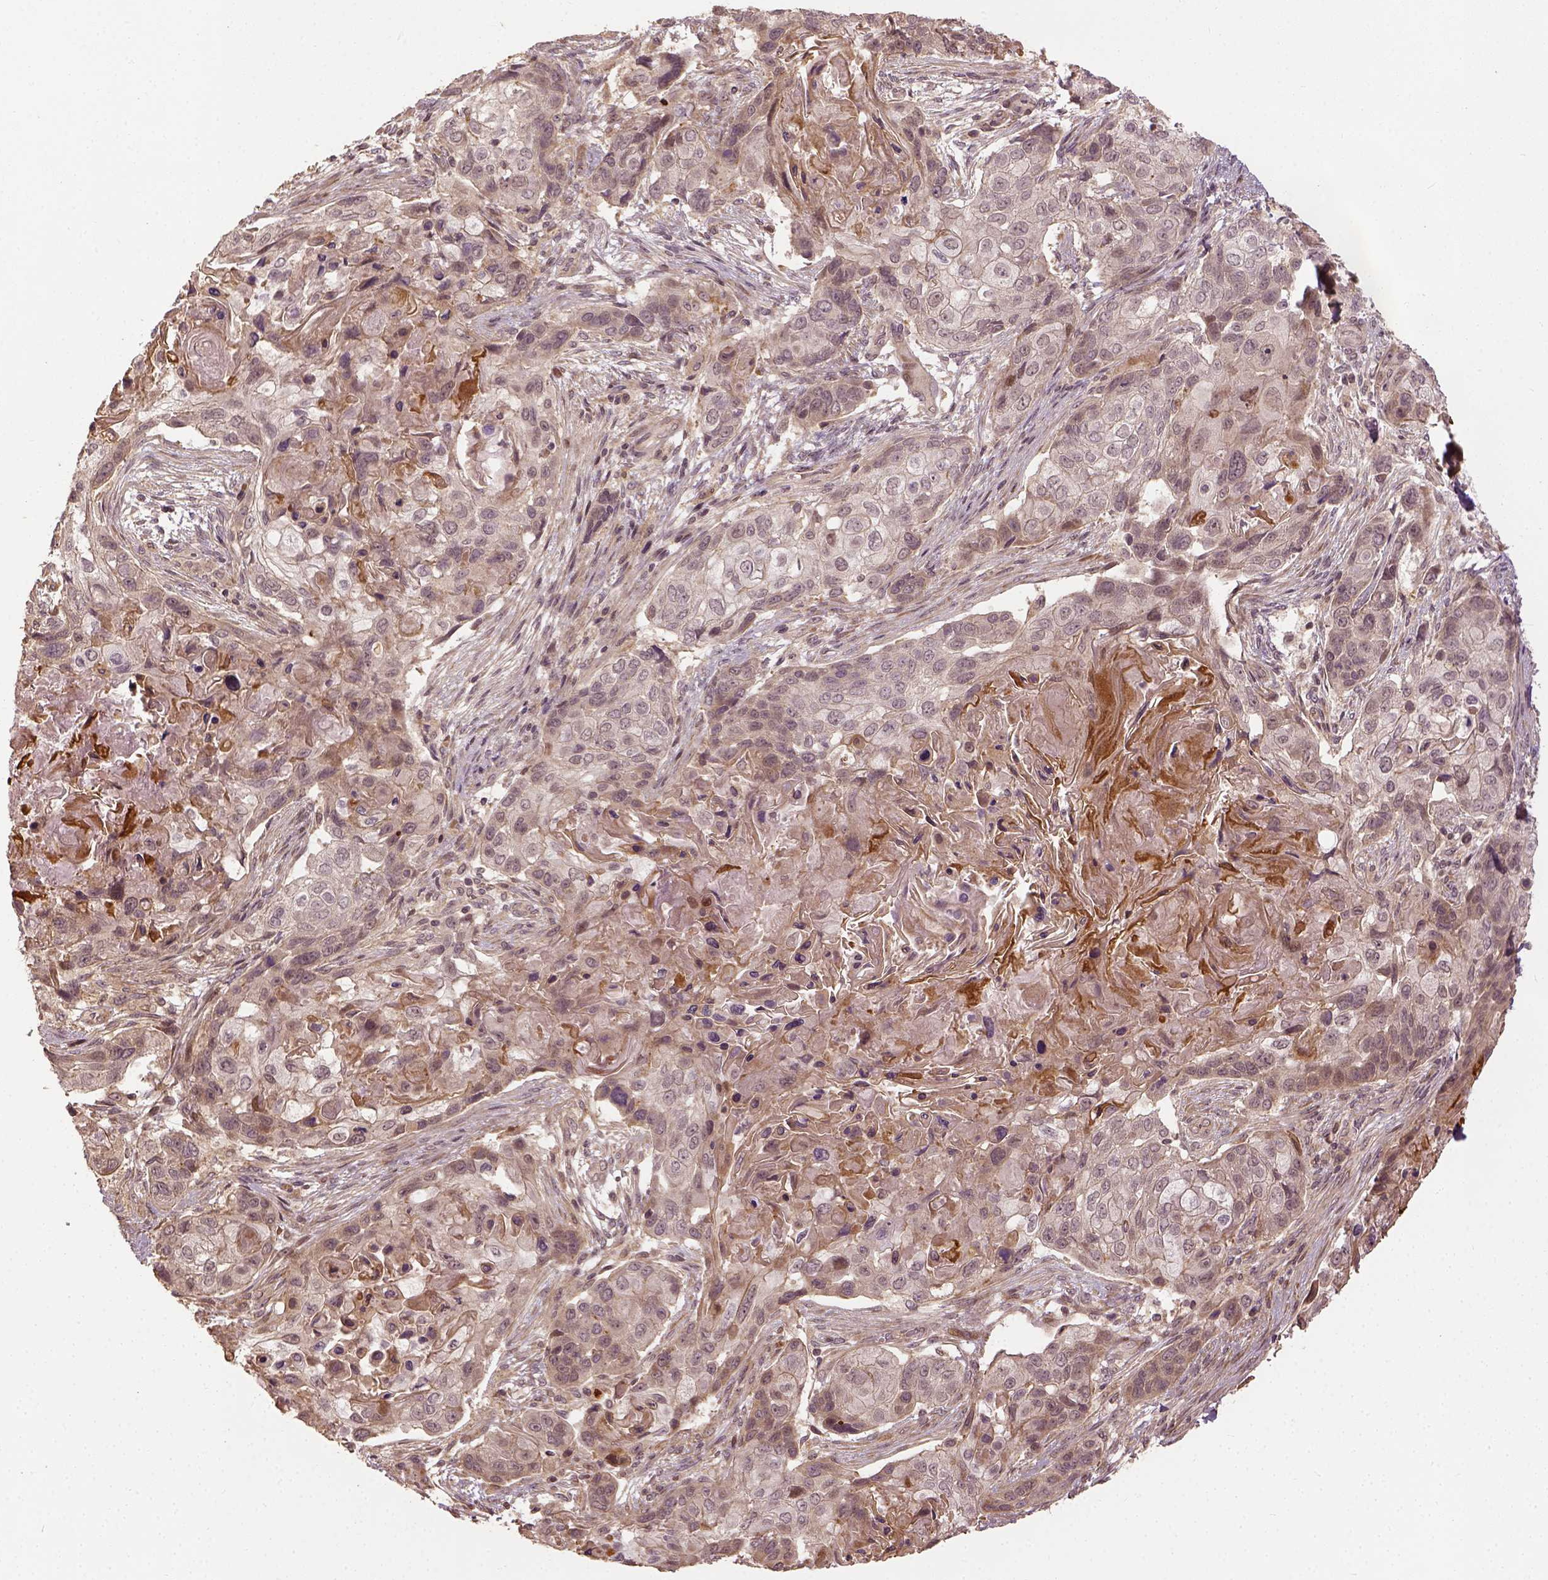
{"staining": {"intensity": "weak", "quantity": "<25%", "location": "cytoplasmic/membranous"}, "tissue": "lung cancer", "cell_type": "Tumor cells", "image_type": "cancer", "snomed": [{"axis": "morphology", "description": "Squamous cell carcinoma, NOS"}, {"axis": "topography", "description": "Lung"}], "caption": "Micrograph shows no significant protein staining in tumor cells of lung squamous cell carcinoma. (Brightfield microscopy of DAB IHC at high magnification).", "gene": "VEGFA", "patient": {"sex": "male", "age": 69}}